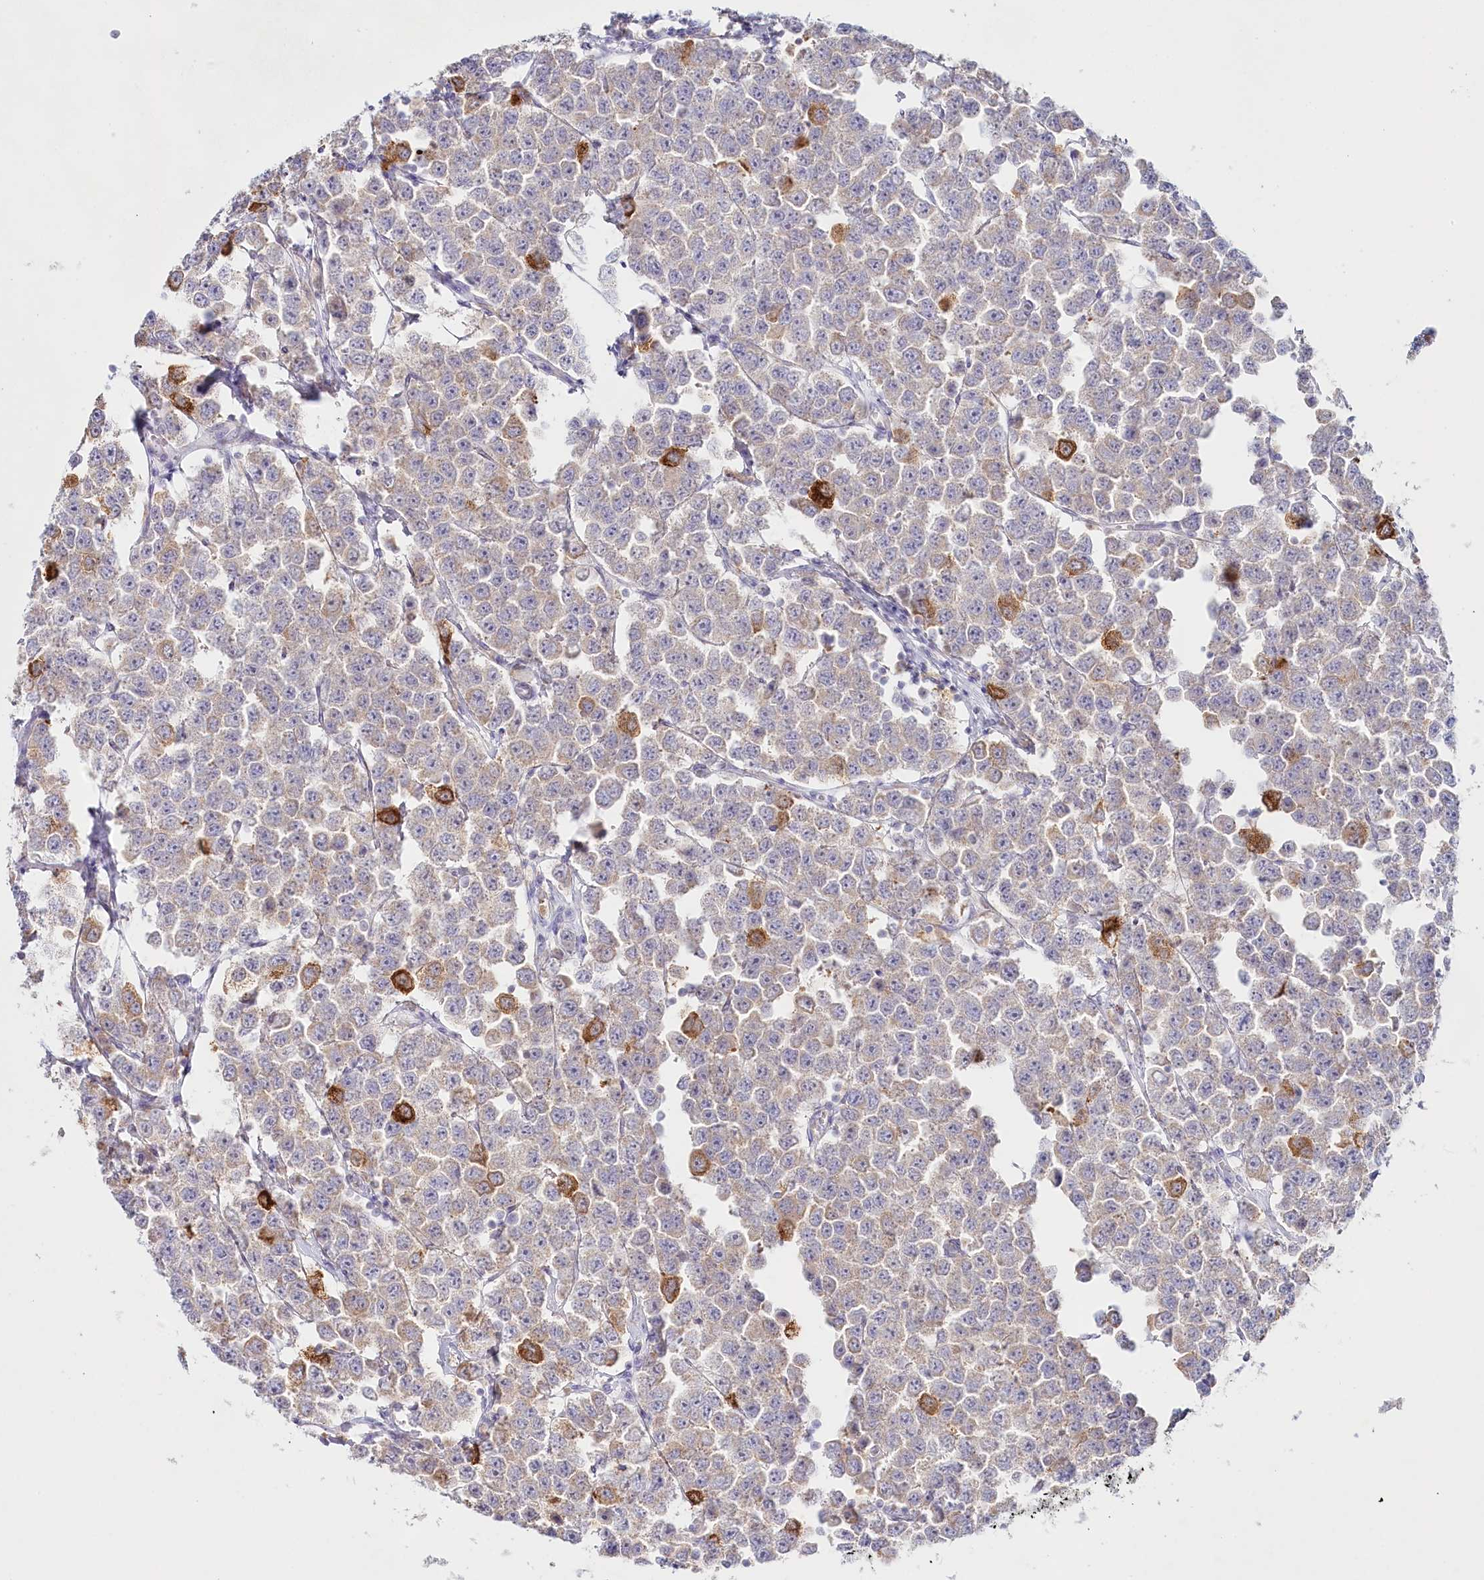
{"staining": {"intensity": "strong", "quantity": "<25%", "location": "cytoplasmic/membranous"}, "tissue": "testis cancer", "cell_type": "Tumor cells", "image_type": "cancer", "snomed": [{"axis": "morphology", "description": "Seminoma, NOS"}, {"axis": "topography", "description": "Testis"}], "caption": "Testis cancer (seminoma) stained with immunohistochemistry (IHC) demonstrates strong cytoplasmic/membranous expression in about <25% of tumor cells. (DAB IHC, brown staining for protein, blue staining for nuclei).", "gene": "PSAPL1", "patient": {"sex": "male", "age": 28}}